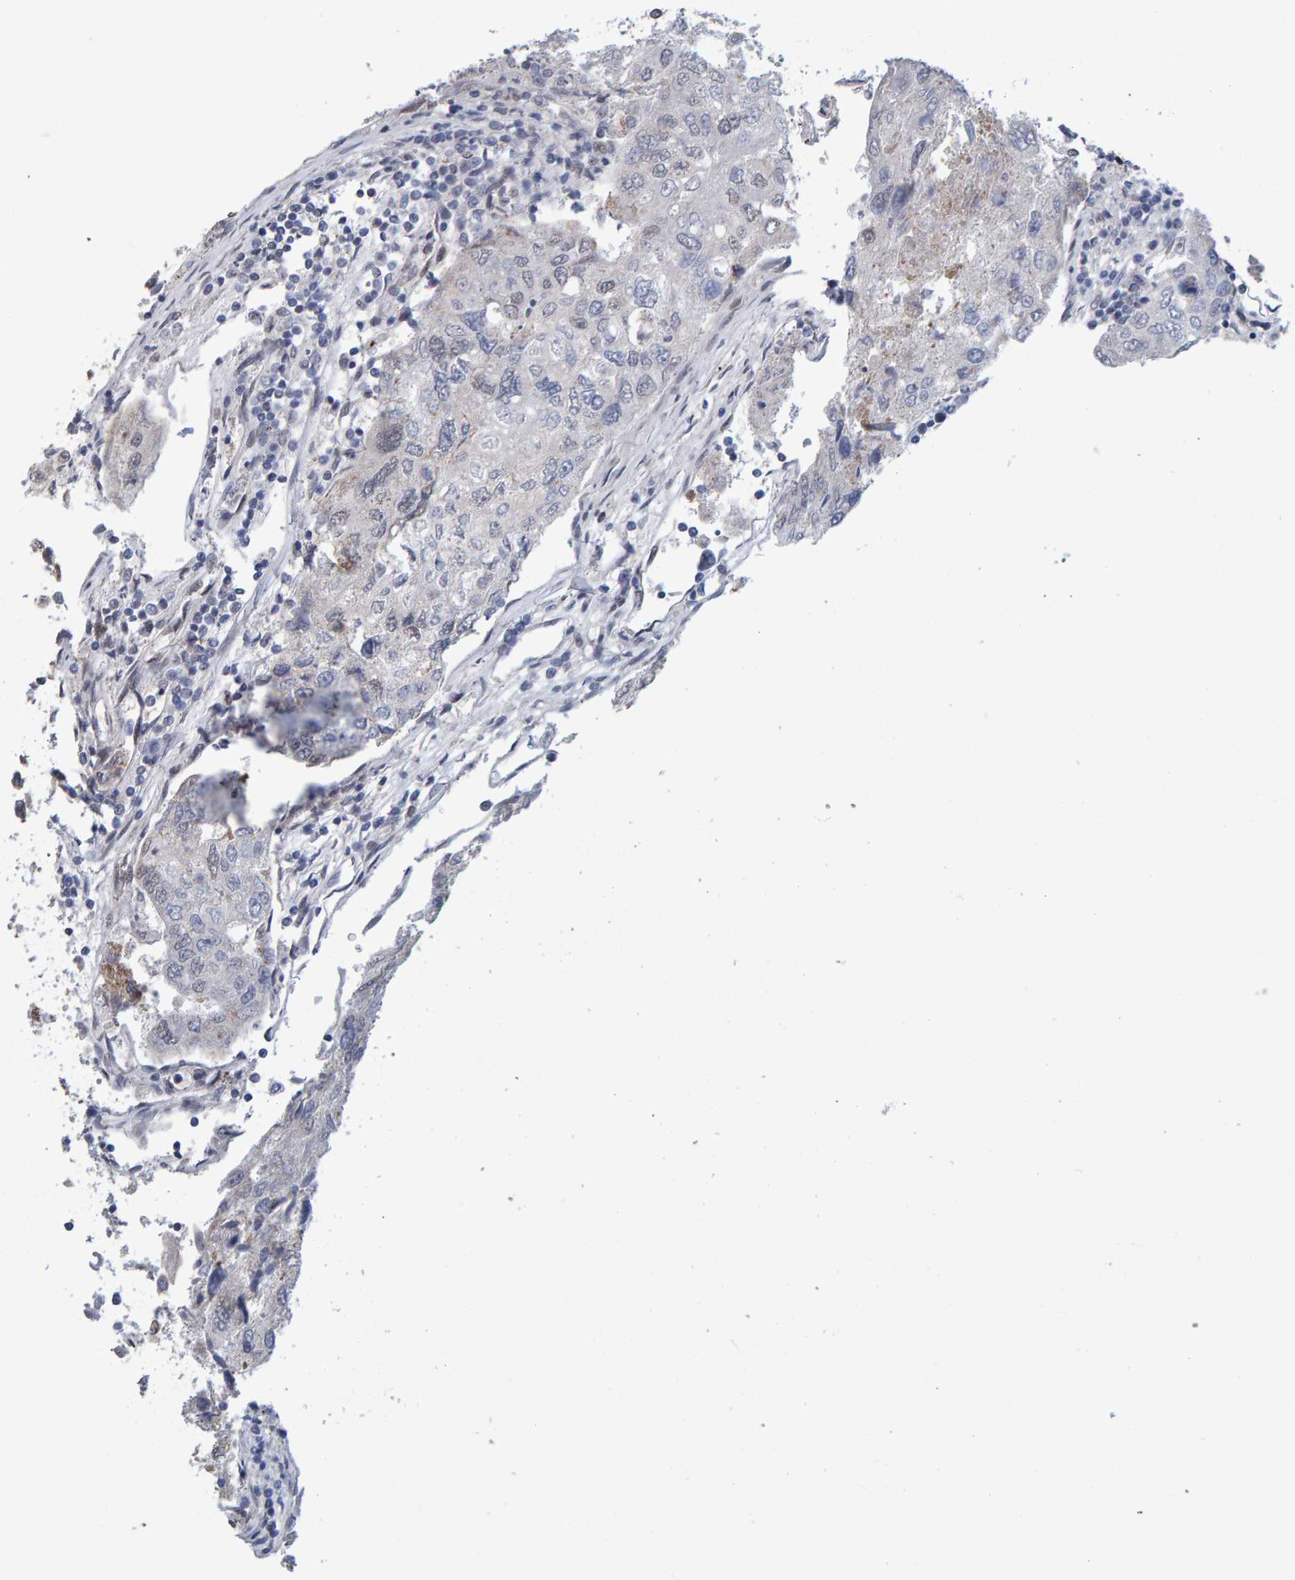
{"staining": {"intensity": "weak", "quantity": "<25%", "location": "cytoplasmic/membranous"}, "tissue": "urothelial cancer", "cell_type": "Tumor cells", "image_type": "cancer", "snomed": [{"axis": "morphology", "description": "Urothelial carcinoma, High grade"}, {"axis": "topography", "description": "Lymph node"}, {"axis": "topography", "description": "Urinary bladder"}], "caption": "Immunohistochemical staining of high-grade urothelial carcinoma reveals no significant staining in tumor cells. The staining was performed using DAB to visualize the protein expression in brown, while the nuclei were stained in blue with hematoxylin (Magnification: 20x).", "gene": "USP43", "patient": {"sex": "male", "age": 51}}